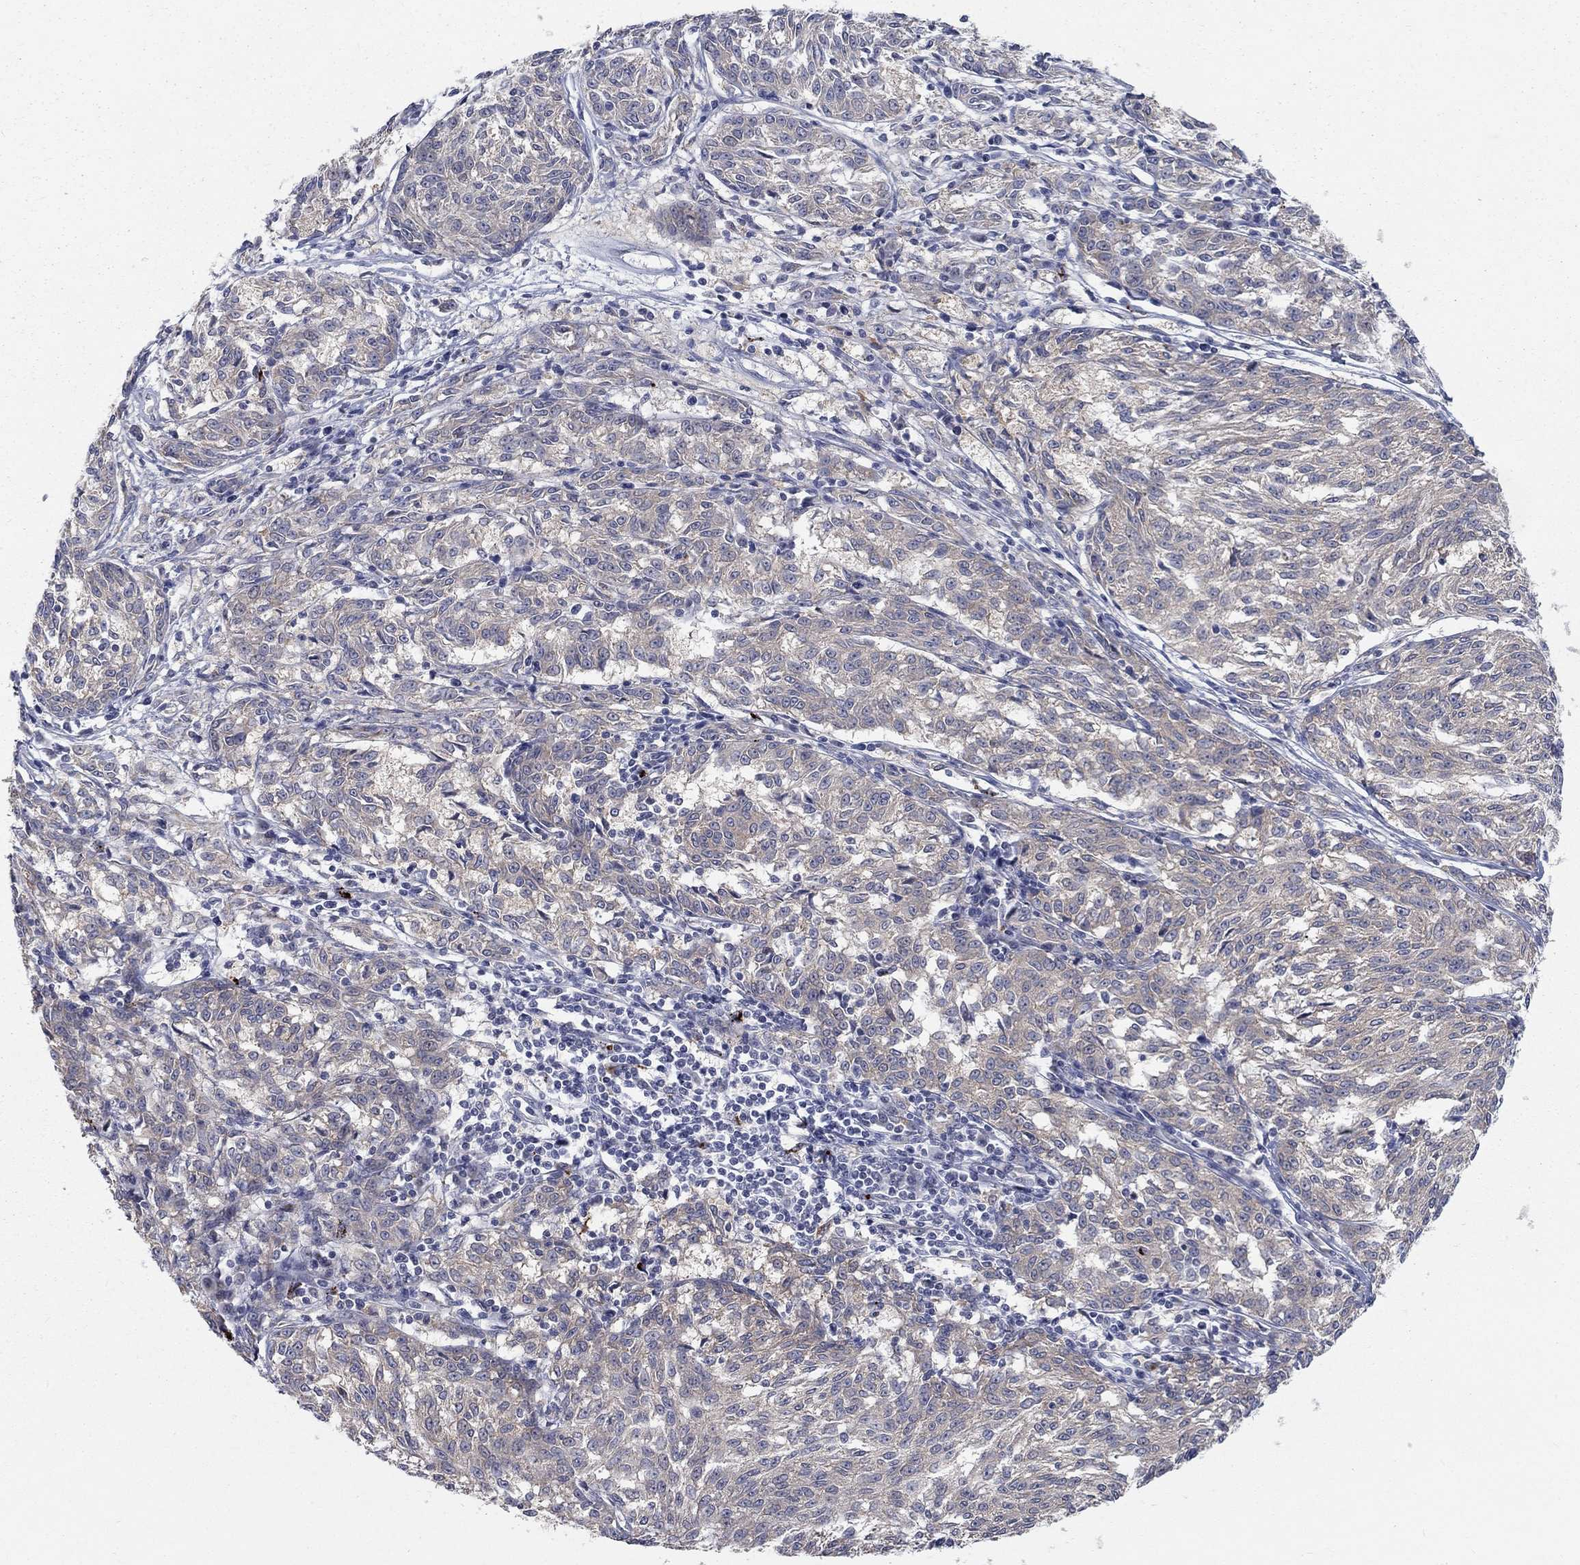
{"staining": {"intensity": "negative", "quantity": "none", "location": "none"}, "tissue": "melanoma", "cell_type": "Tumor cells", "image_type": "cancer", "snomed": [{"axis": "morphology", "description": "Malignant melanoma, NOS"}, {"axis": "topography", "description": "Skin"}], "caption": "DAB immunohistochemical staining of malignant melanoma reveals no significant expression in tumor cells. (Stains: DAB immunohistochemistry with hematoxylin counter stain, Microscopy: brightfield microscopy at high magnification).", "gene": "MTSS2", "patient": {"sex": "female", "age": 72}}